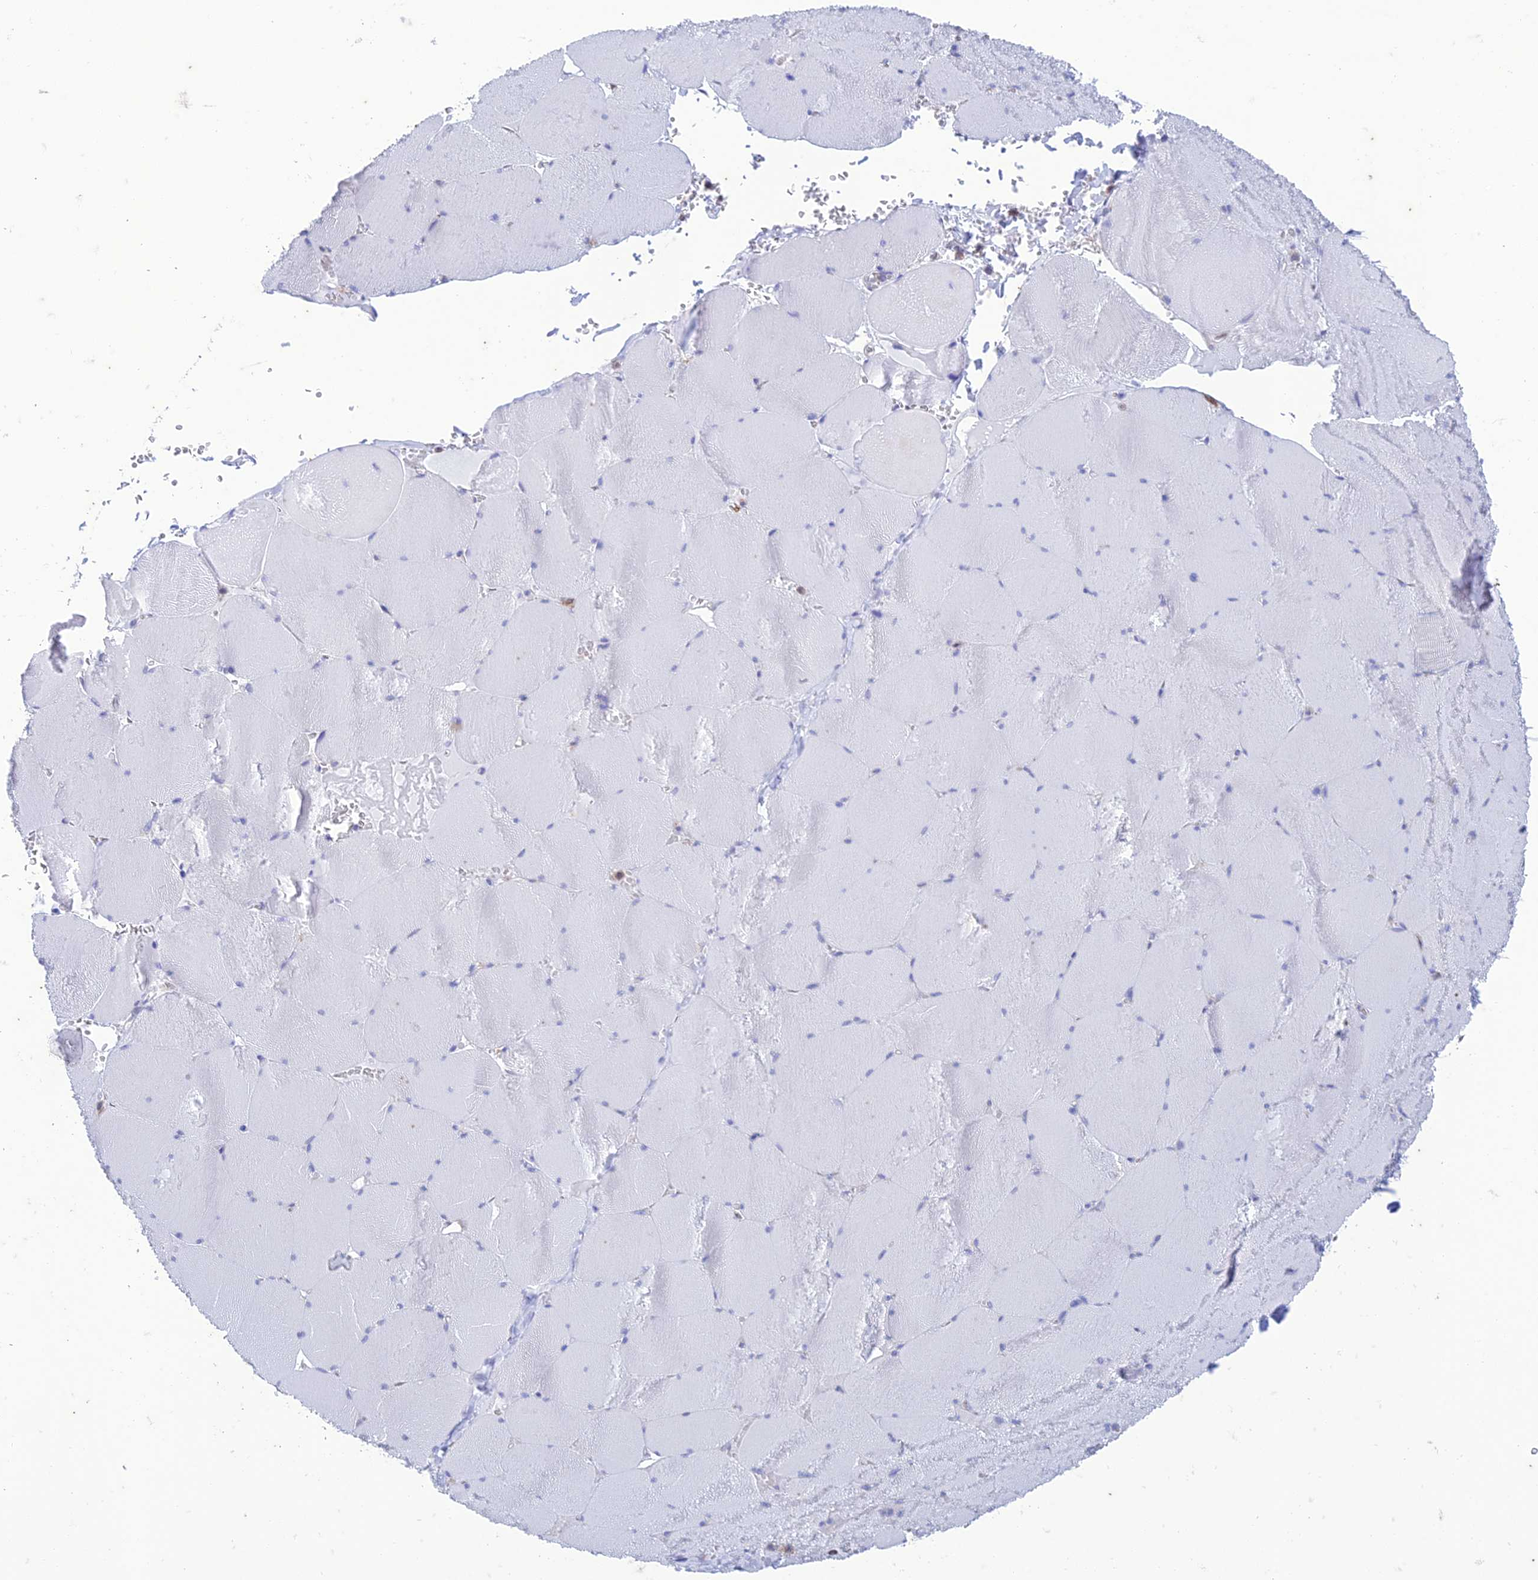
{"staining": {"intensity": "negative", "quantity": "none", "location": "none"}, "tissue": "skeletal muscle", "cell_type": "Myocytes", "image_type": "normal", "snomed": [{"axis": "morphology", "description": "Normal tissue, NOS"}, {"axis": "topography", "description": "Skeletal muscle"}, {"axis": "topography", "description": "Head-Neck"}], "caption": "DAB immunohistochemical staining of normal skeletal muscle displays no significant expression in myocytes.", "gene": "FGF7", "patient": {"sex": "male", "age": 66}}